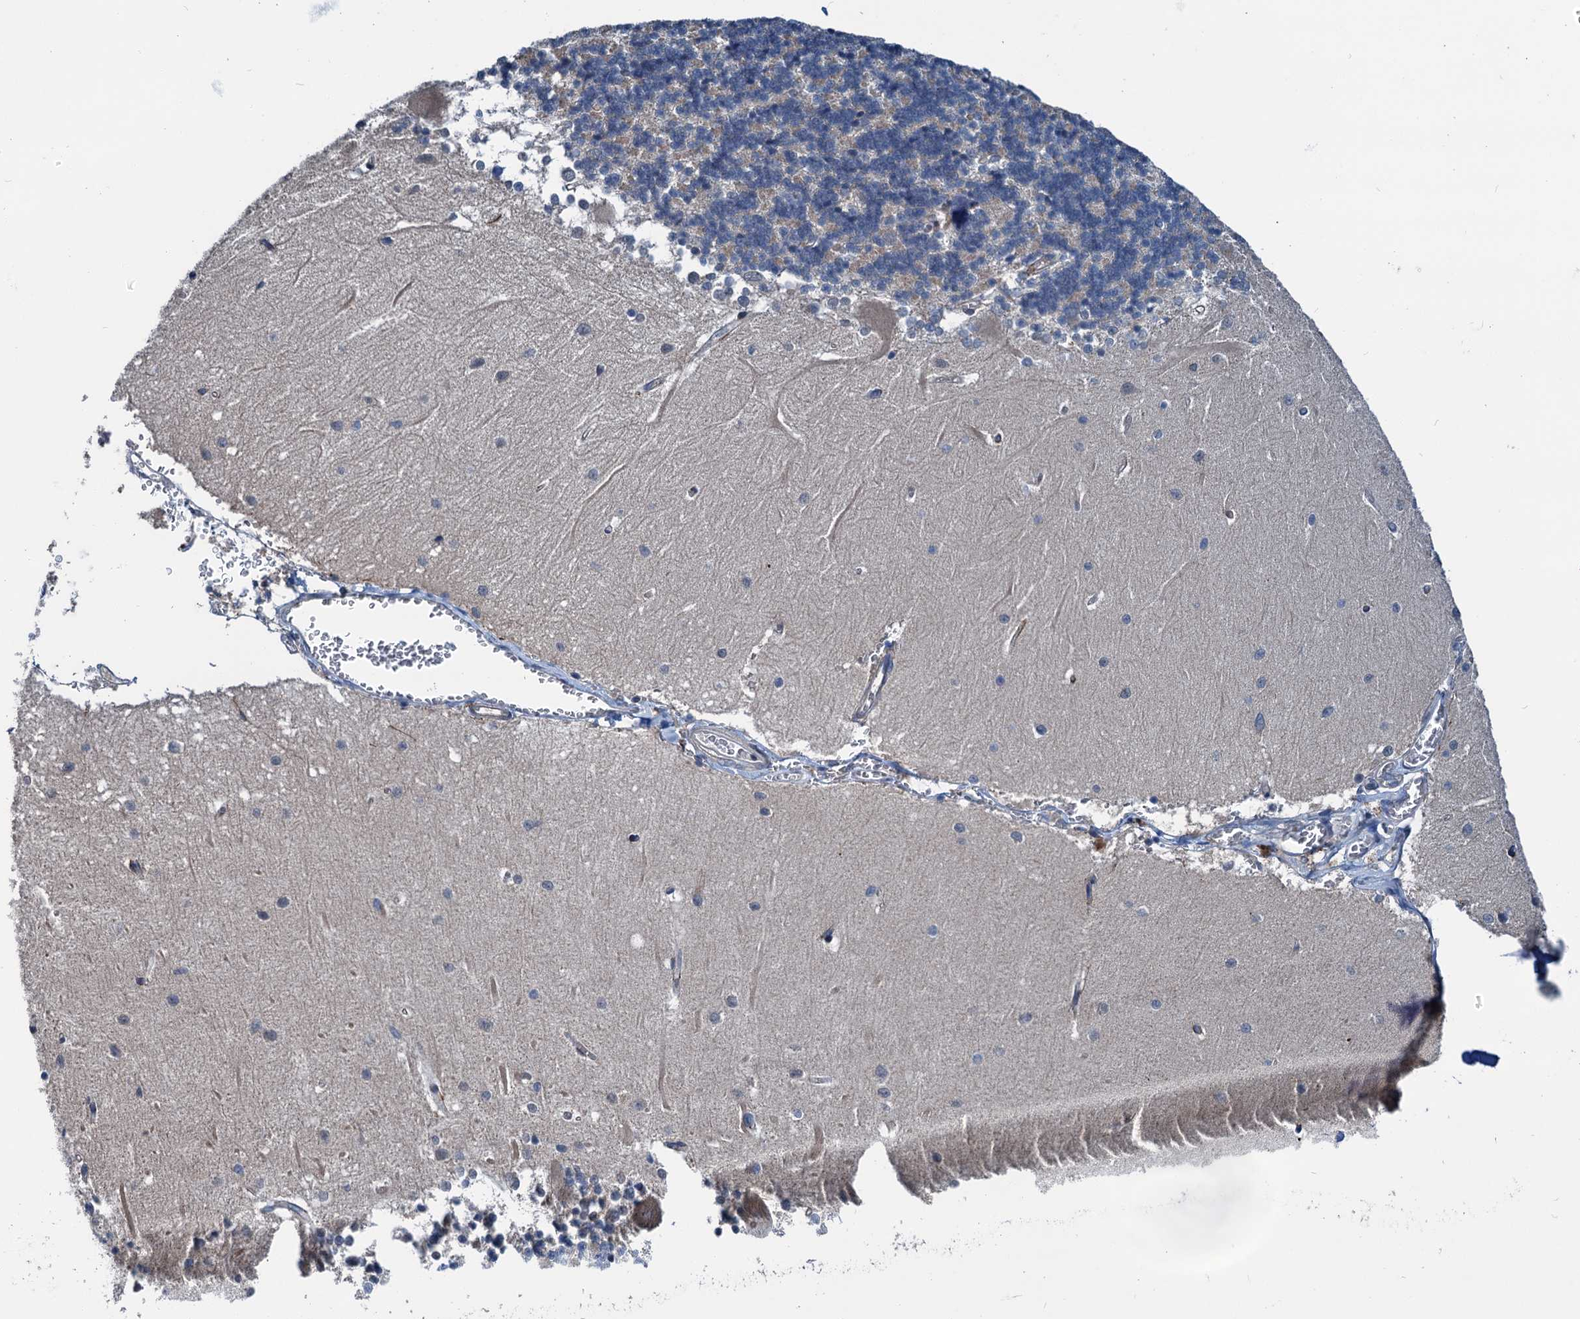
{"staining": {"intensity": "negative", "quantity": "none", "location": "none"}, "tissue": "cerebellum", "cell_type": "Cells in granular layer", "image_type": "normal", "snomed": [{"axis": "morphology", "description": "Normal tissue, NOS"}, {"axis": "topography", "description": "Cerebellum"}], "caption": "High power microscopy photomicrograph of an immunohistochemistry (IHC) micrograph of benign cerebellum, revealing no significant positivity in cells in granular layer. (DAB IHC, high magnification).", "gene": "ELAC1", "patient": {"sex": "male", "age": 37}}